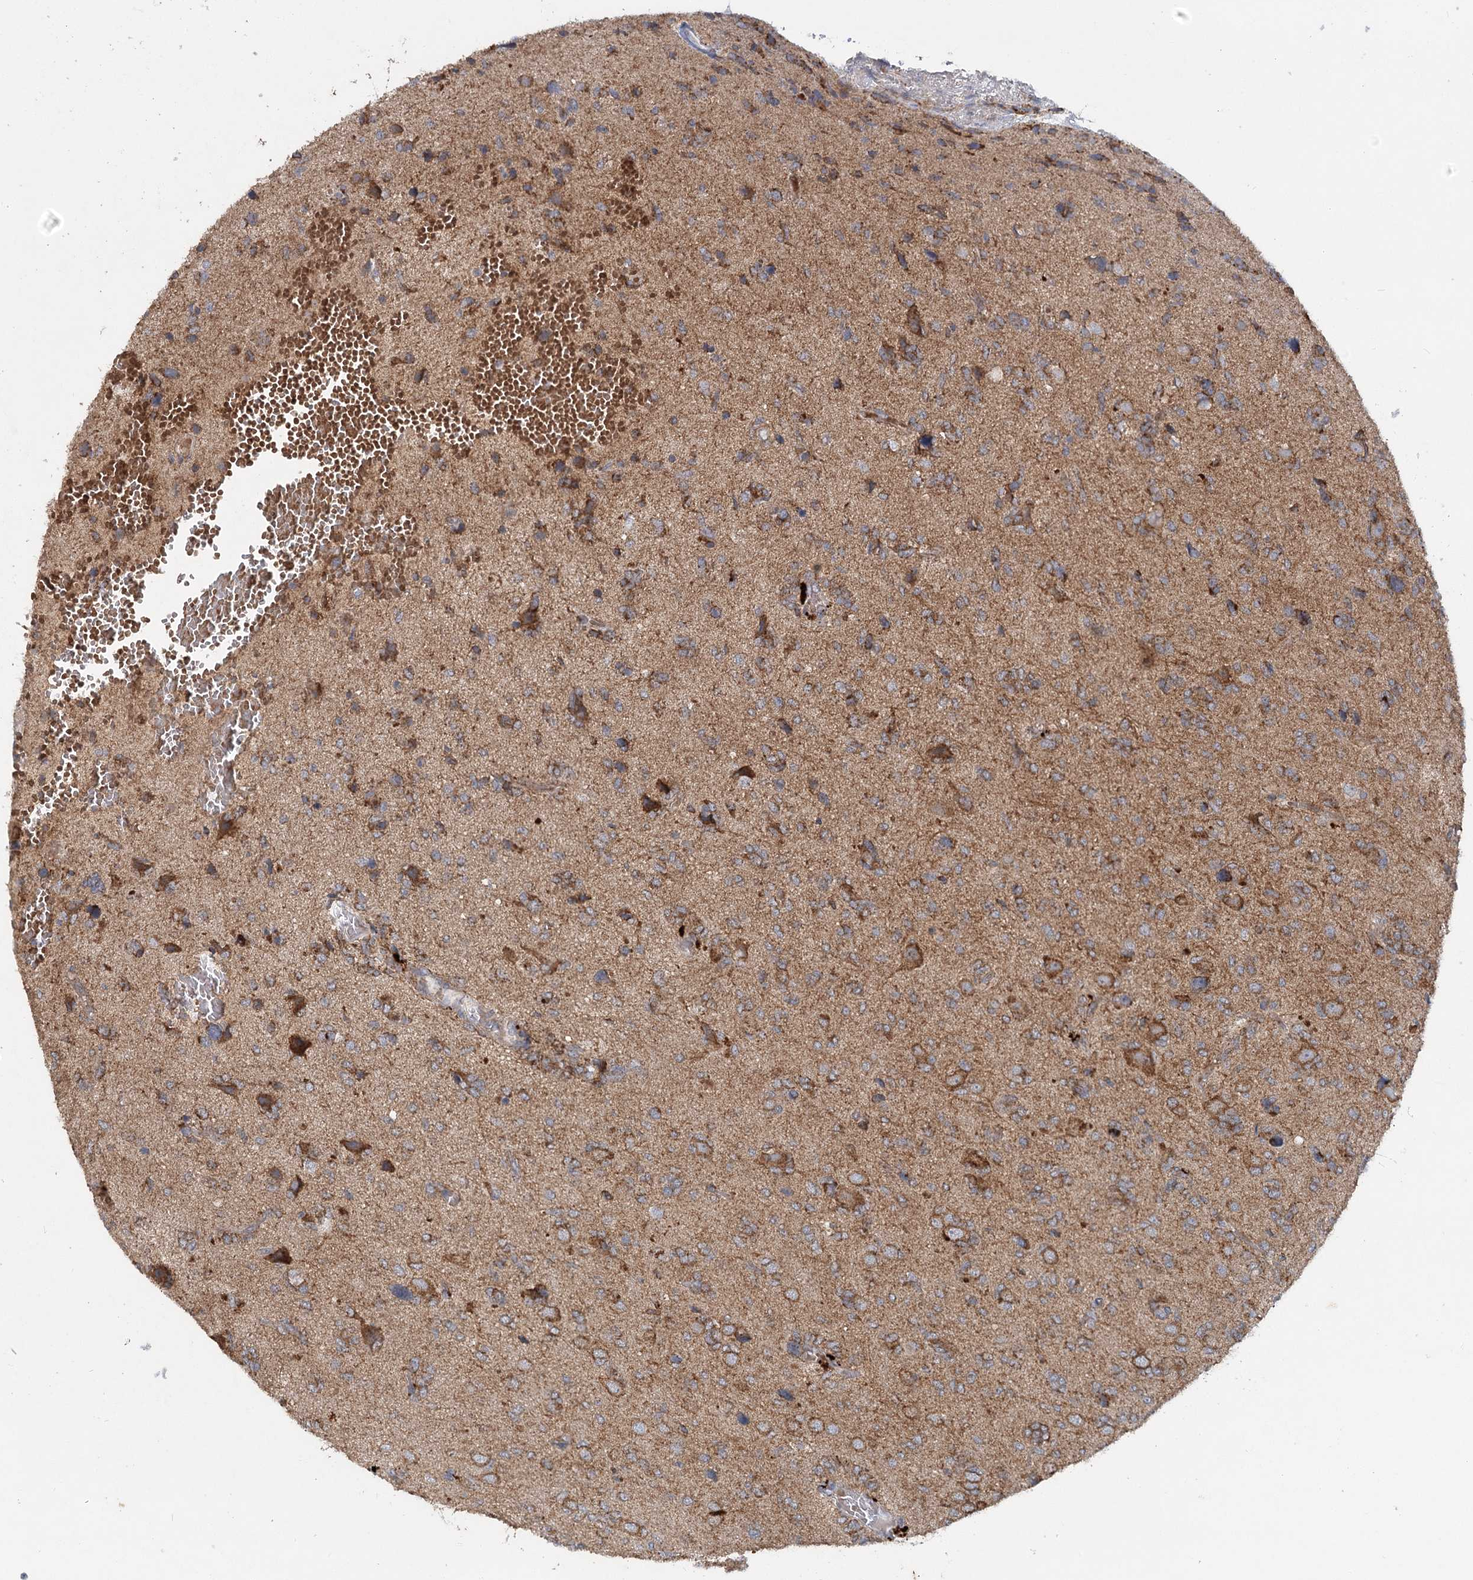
{"staining": {"intensity": "moderate", "quantity": "25%-75%", "location": "cytoplasmic/membranous"}, "tissue": "glioma", "cell_type": "Tumor cells", "image_type": "cancer", "snomed": [{"axis": "morphology", "description": "Glioma, malignant, High grade"}, {"axis": "topography", "description": "Brain"}], "caption": "Immunohistochemical staining of glioma shows moderate cytoplasmic/membranous protein expression in approximately 25%-75% of tumor cells. Using DAB (3,3'-diaminobenzidine) (brown) and hematoxylin (blue) stains, captured at high magnification using brightfield microscopy.", "gene": "PYROXD2", "patient": {"sex": "female", "age": 59}}